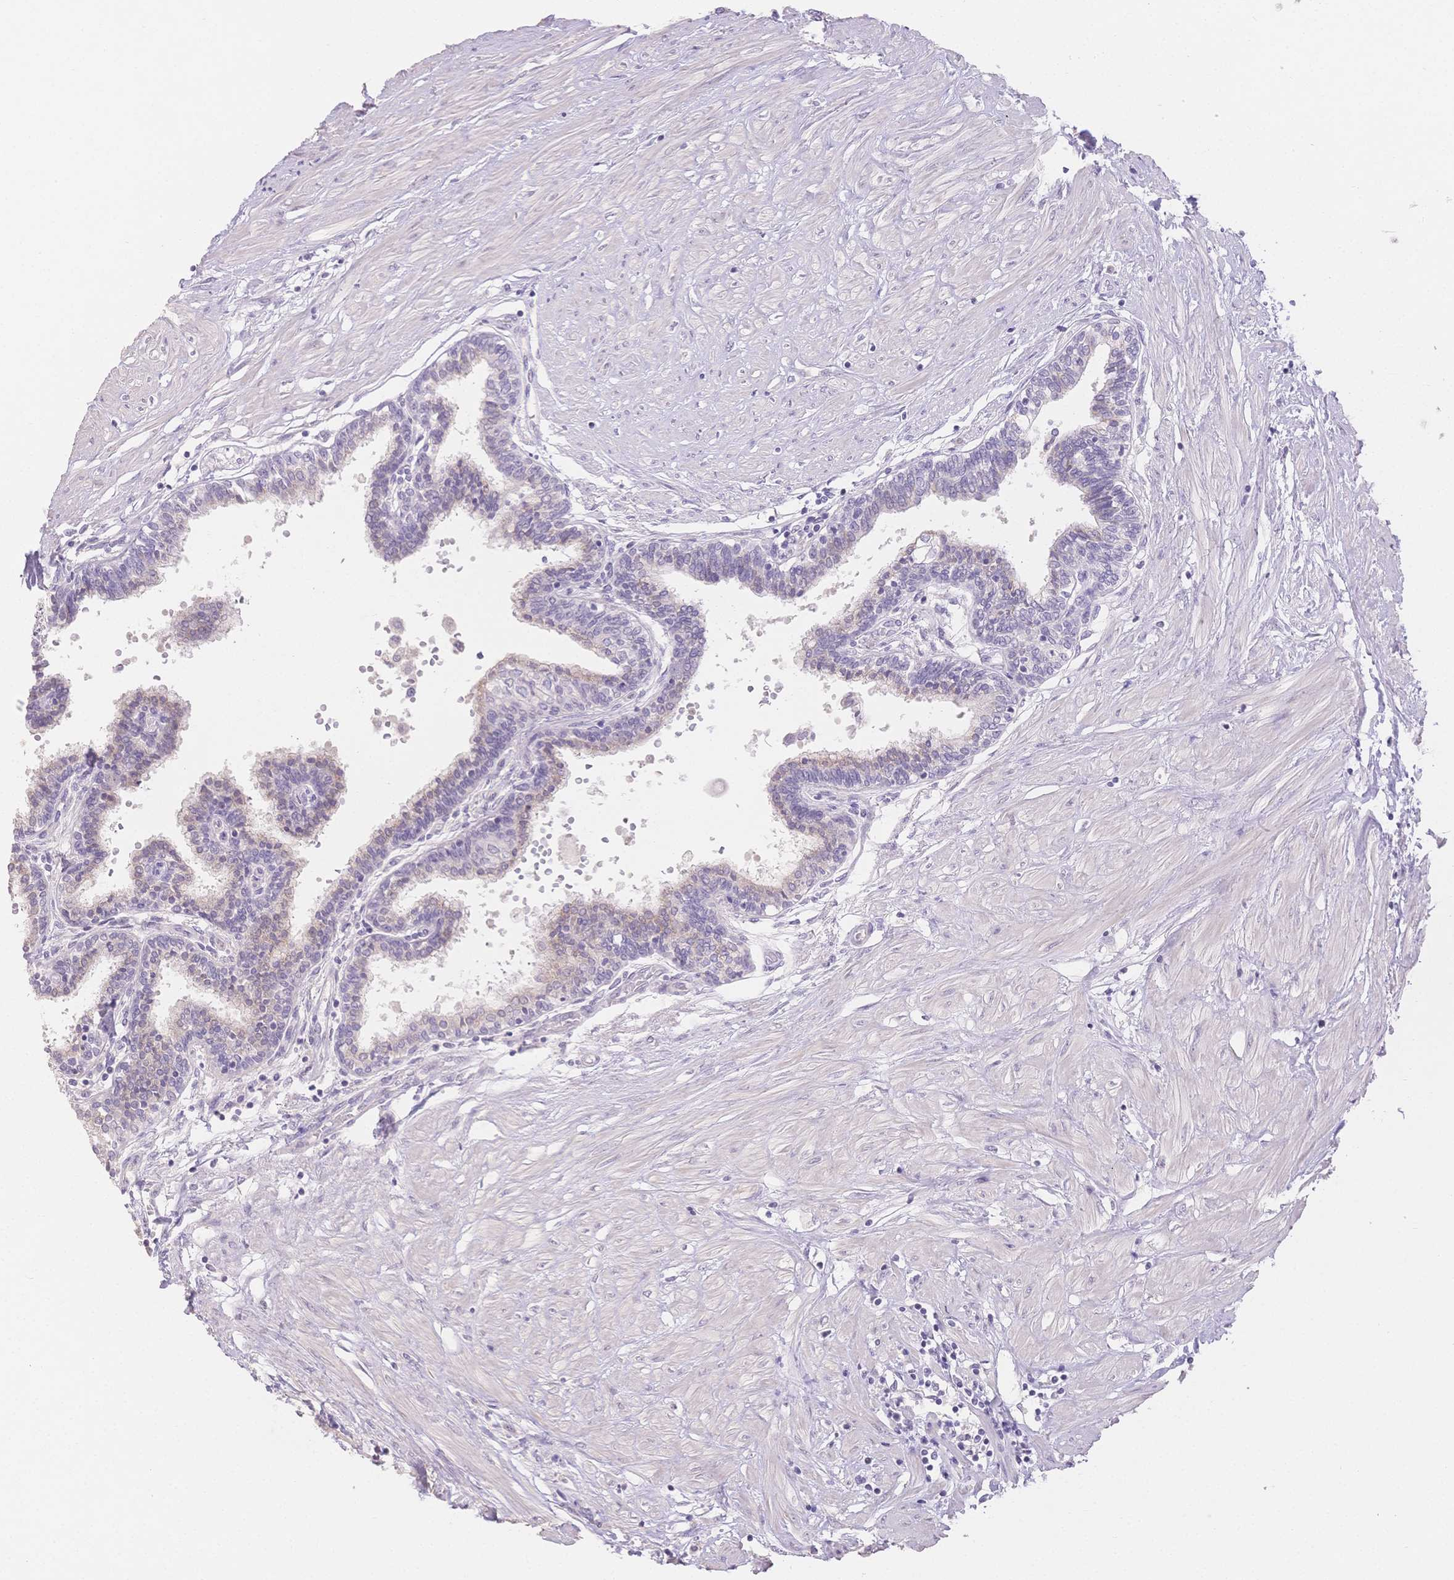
{"staining": {"intensity": "weak", "quantity": "<25%", "location": "cytoplasmic/membranous"}, "tissue": "prostate", "cell_type": "Glandular cells", "image_type": "normal", "snomed": [{"axis": "morphology", "description": "Normal tissue, NOS"}, {"axis": "topography", "description": "Prostate"}], "caption": "Protein analysis of normal prostate exhibits no significant staining in glandular cells.", "gene": "SUV39H2", "patient": {"sex": "male", "age": 55}}